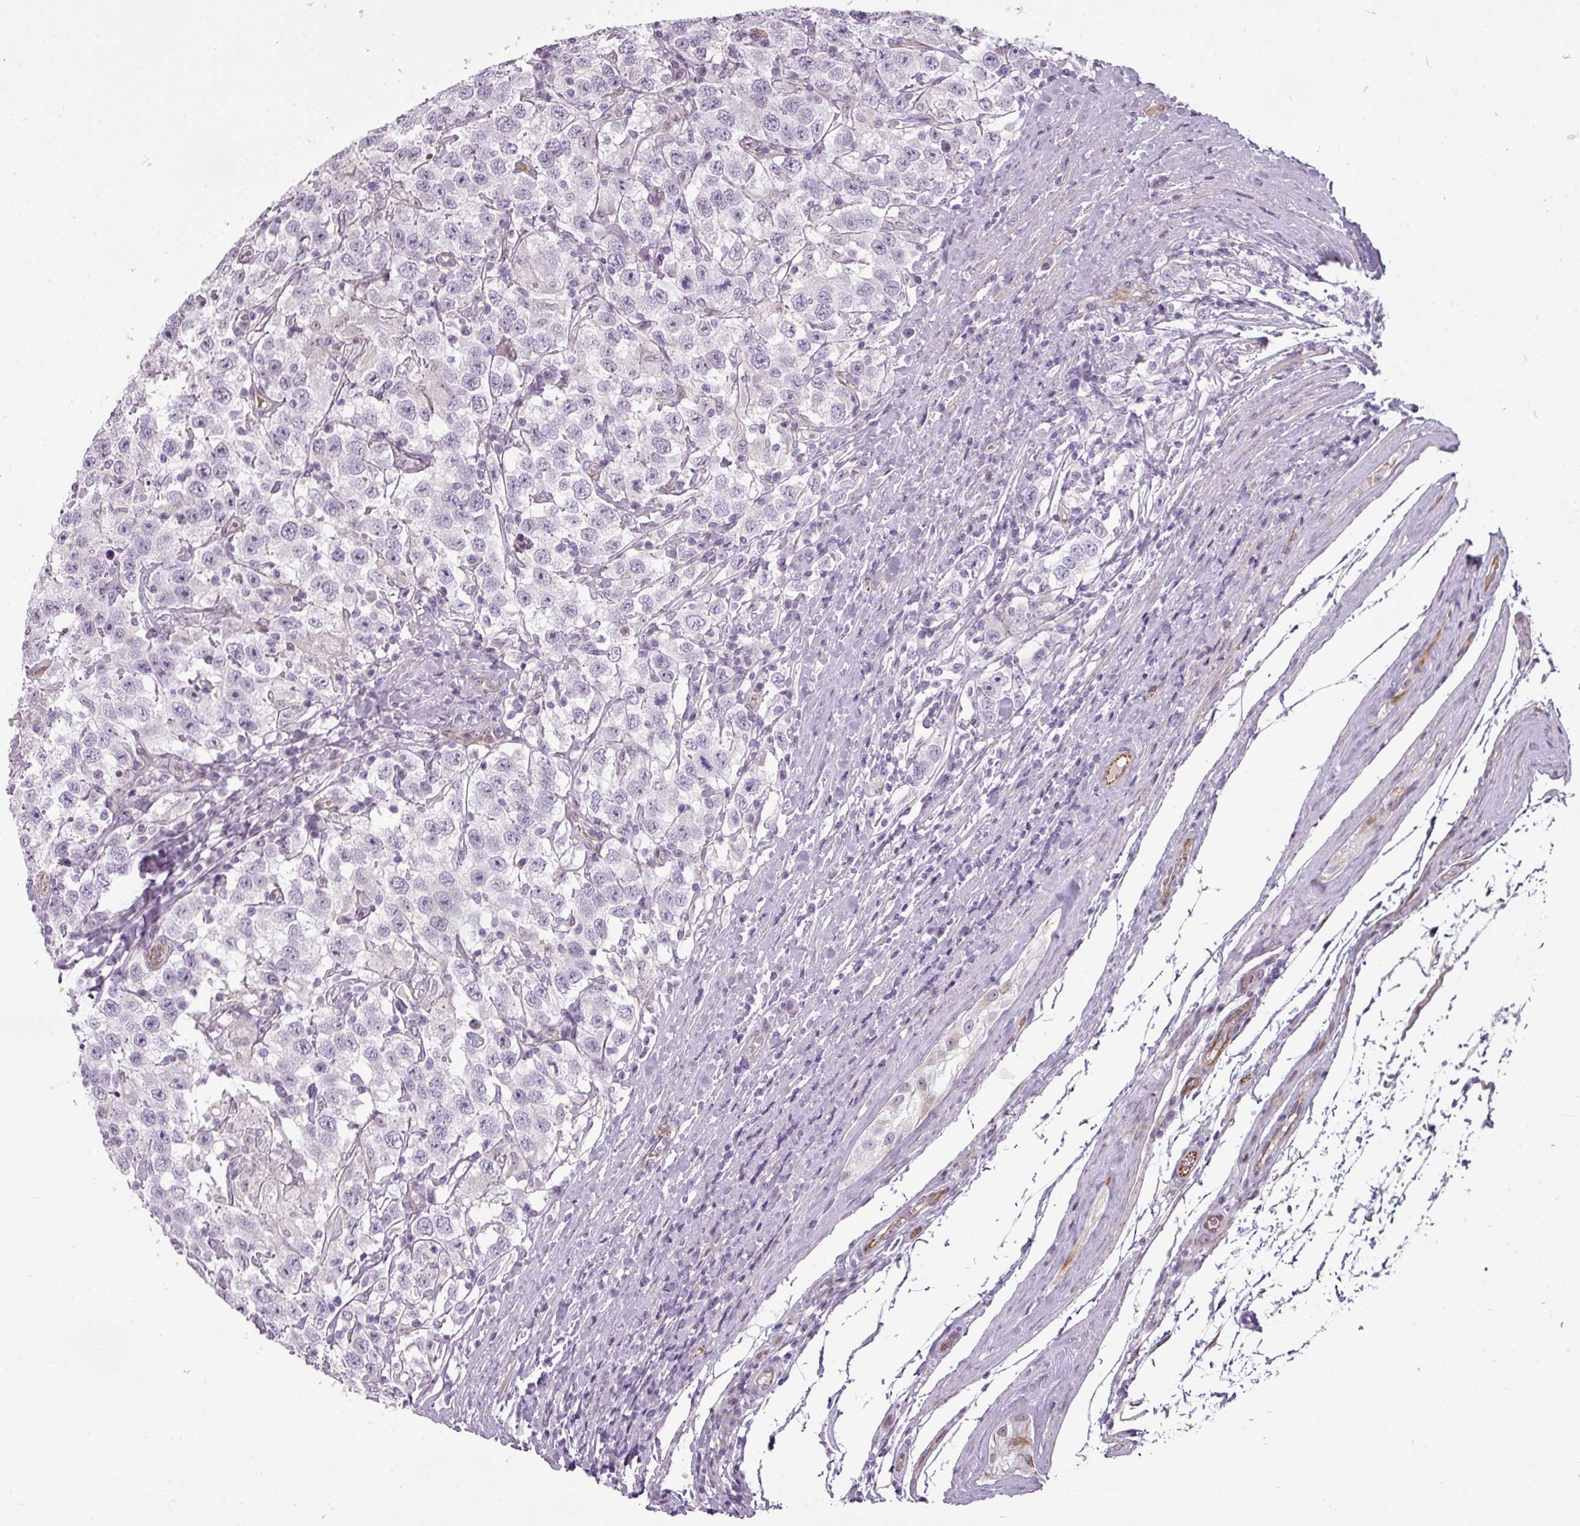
{"staining": {"intensity": "negative", "quantity": "none", "location": "none"}, "tissue": "testis cancer", "cell_type": "Tumor cells", "image_type": "cancer", "snomed": [{"axis": "morphology", "description": "Seminoma, NOS"}, {"axis": "topography", "description": "Testis"}], "caption": "Testis cancer was stained to show a protein in brown. There is no significant expression in tumor cells.", "gene": "CHRDL1", "patient": {"sex": "male", "age": 41}}